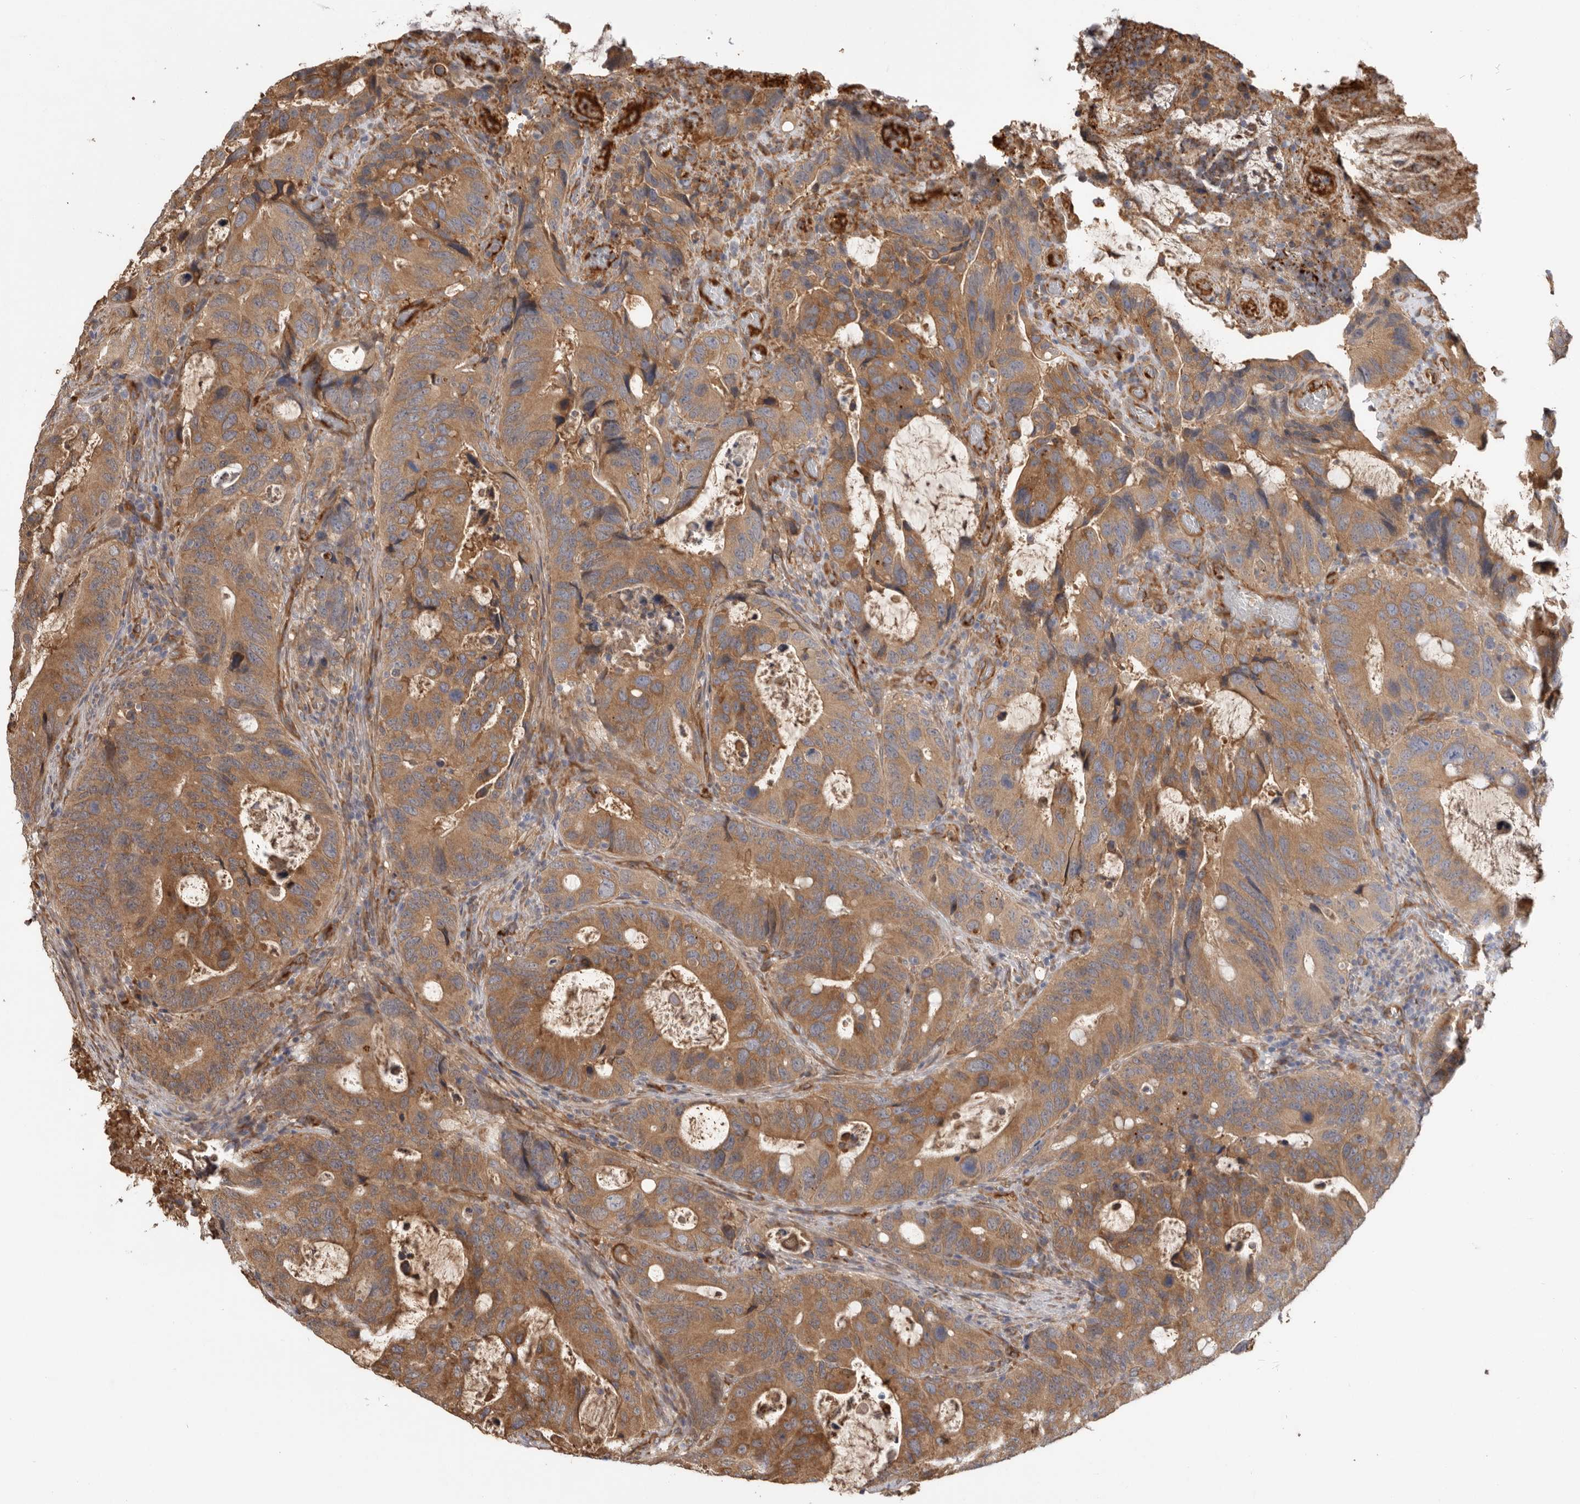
{"staining": {"intensity": "weak", "quantity": ">75%", "location": "cytoplasmic/membranous"}, "tissue": "colorectal cancer", "cell_type": "Tumor cells", "image_type": "cancer", "snomed": [{"axis": "morphology", "description": "Adenocarcinoma, NOS"}, {"axis": "topography", "description": "Colon"}], "caption": "There is low levels of weak cytoplasmic/membranous staining in tumor cells of colorectal adenocarcinoma, as demonstrated by immunohistochemical staining (brown color).", "gene": "CDC42BPB", "patient": {"sex": "male", "age": 83}}